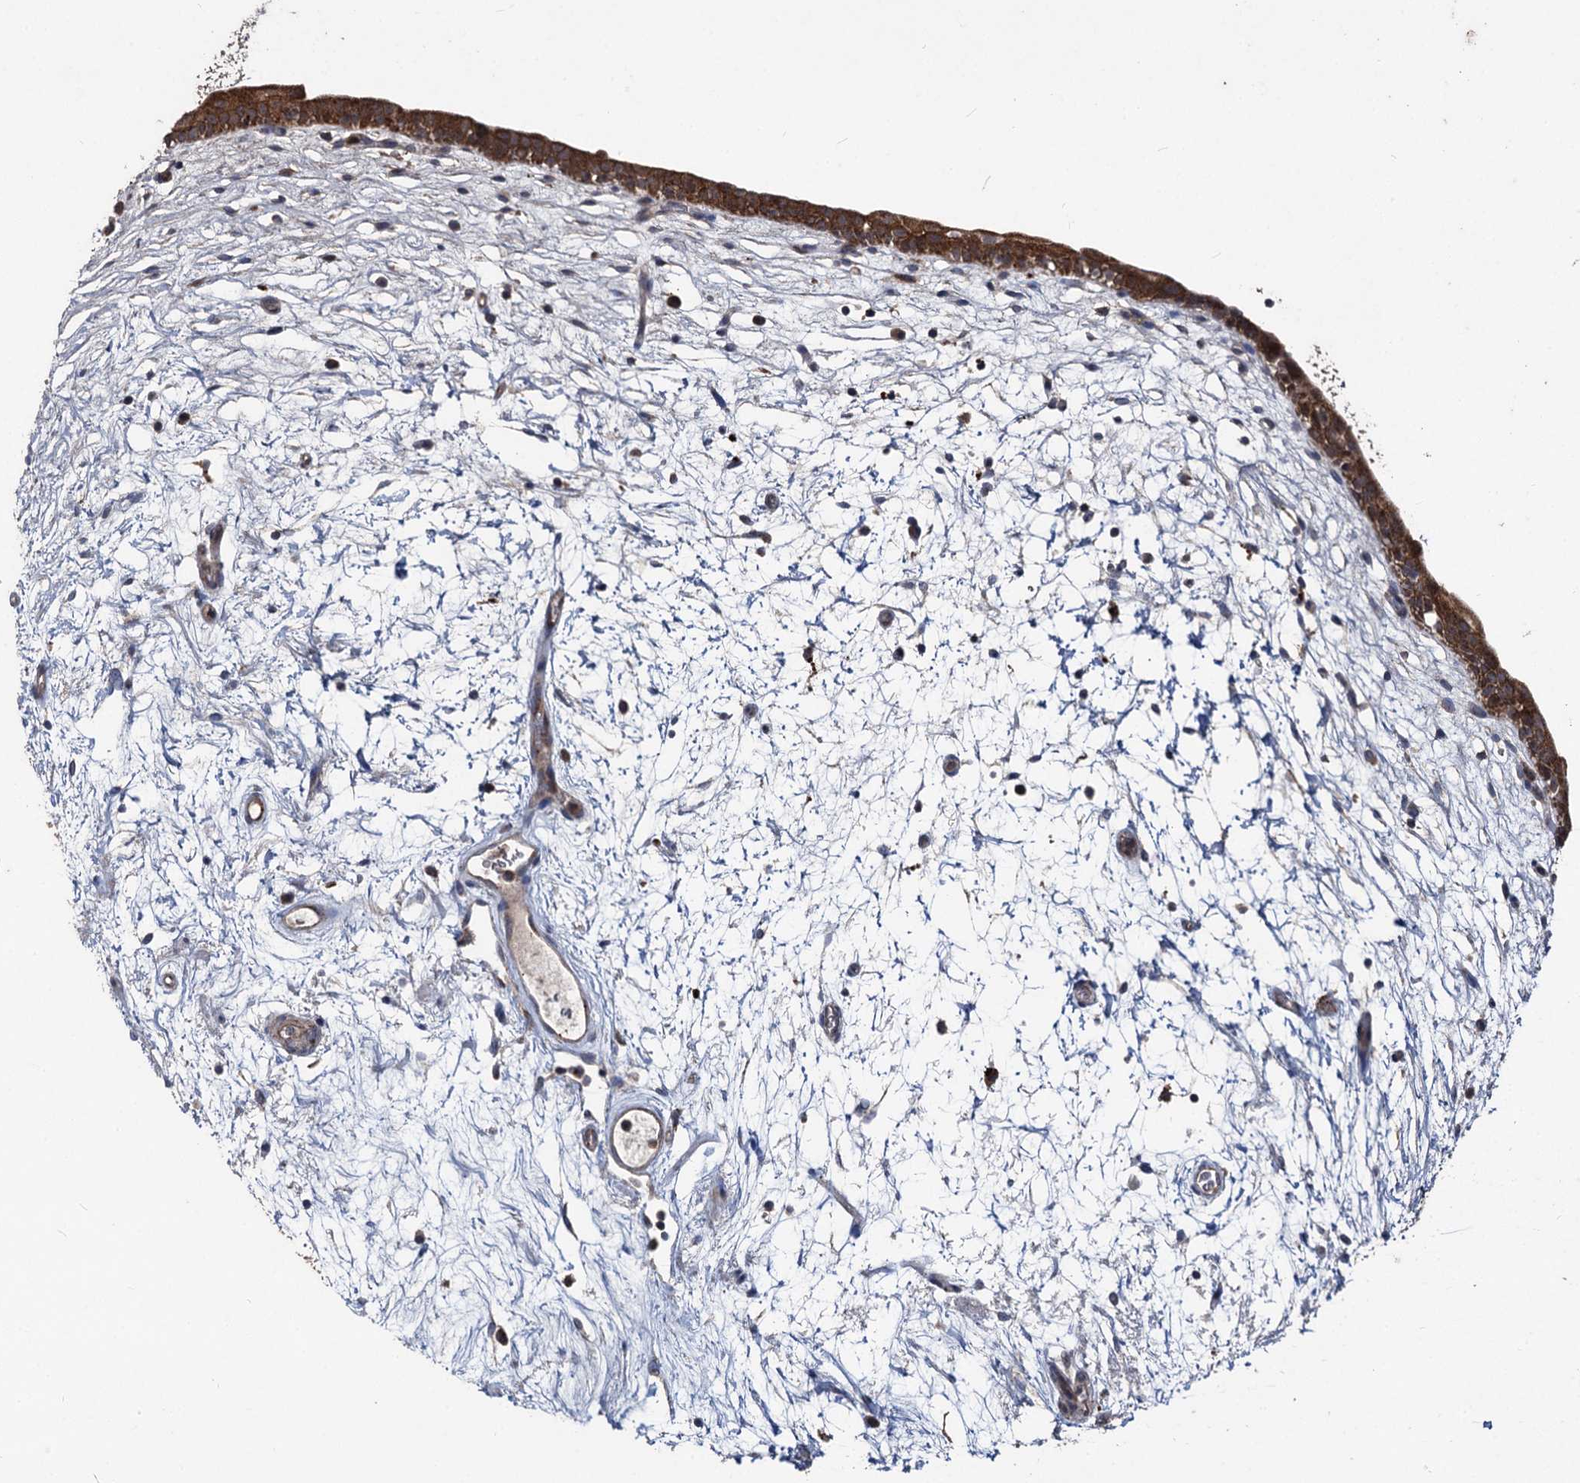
{"staining": {"intensity": "strong", "quantity": ">75%", "location": "cytoplasmic/membranous"}, "tissue": "urinary bladder", "cell_type": "Urothelial cells", "image_type": "normal", "snomed": [{"axis": "morphology", "description": "Normal tissue, NOS"}, {"axis": "topography", "description": "Urinary bladder"}], "caption": "DAB immunohistochemical staining of normal urinary bladder displays strong cytoplasmic/membranous protein expression in about >75% of urothelial cells.", "gene": "BCL2L2", "patient": {"sex": "male", "age": 83}}